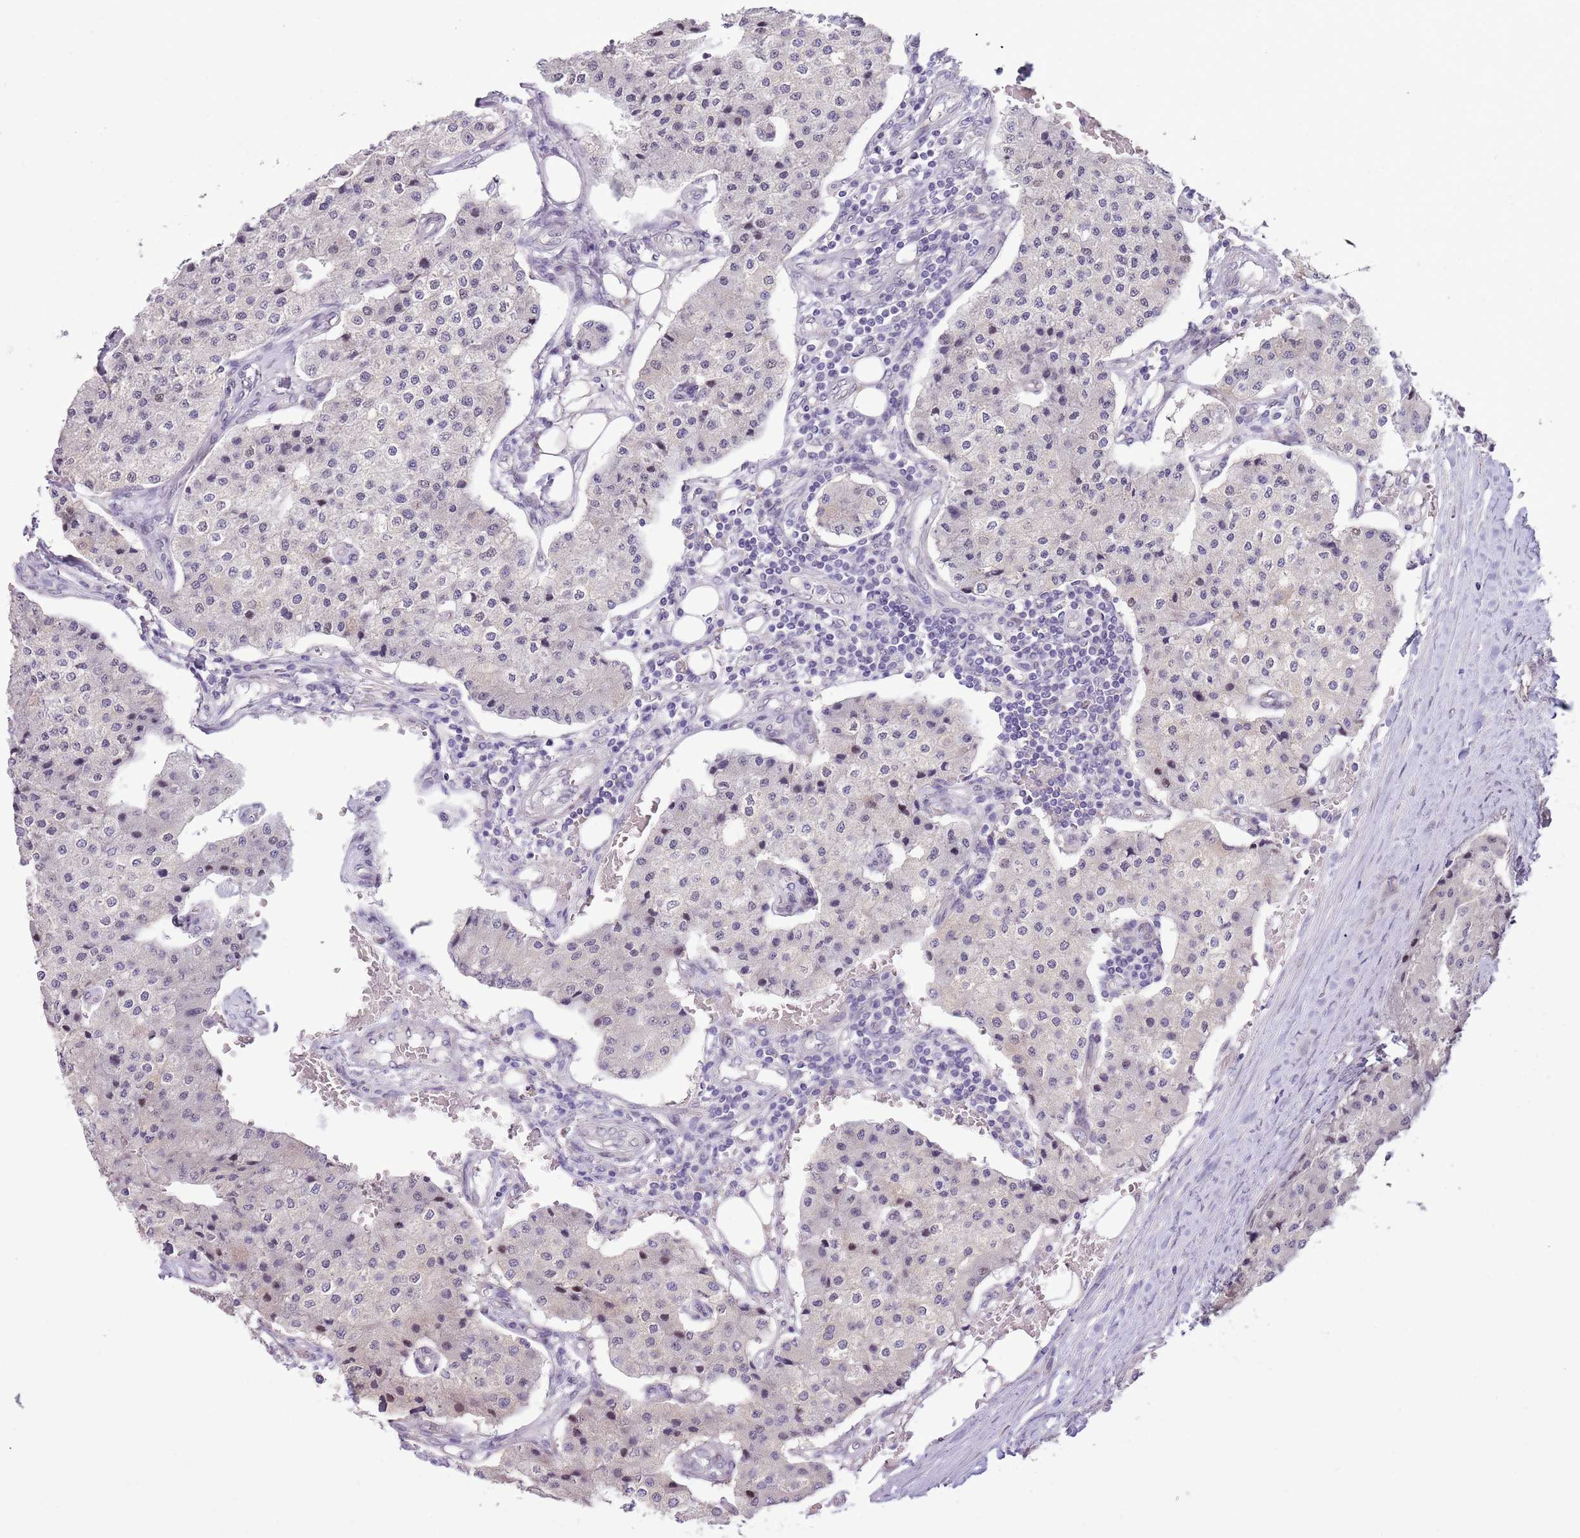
{"staining": {"intensity": "weak", "quantity": "<25%", "location": "nuclear"}, "tissue": "carcinoid", "cell_type": "Tumor cells", "image_type": "cancer", "snomed": [{"axis": "morphology", "description": "Carcinoid, malignant, NOS"}, {"axis": "topography", "description": "Colon"}], "caption": "Micrograph shows no protein staining in tumor cells of carcinoid (malignant) tissue.", "gene": "CCND2", "patient": {"sex": "female", "age": 52}}